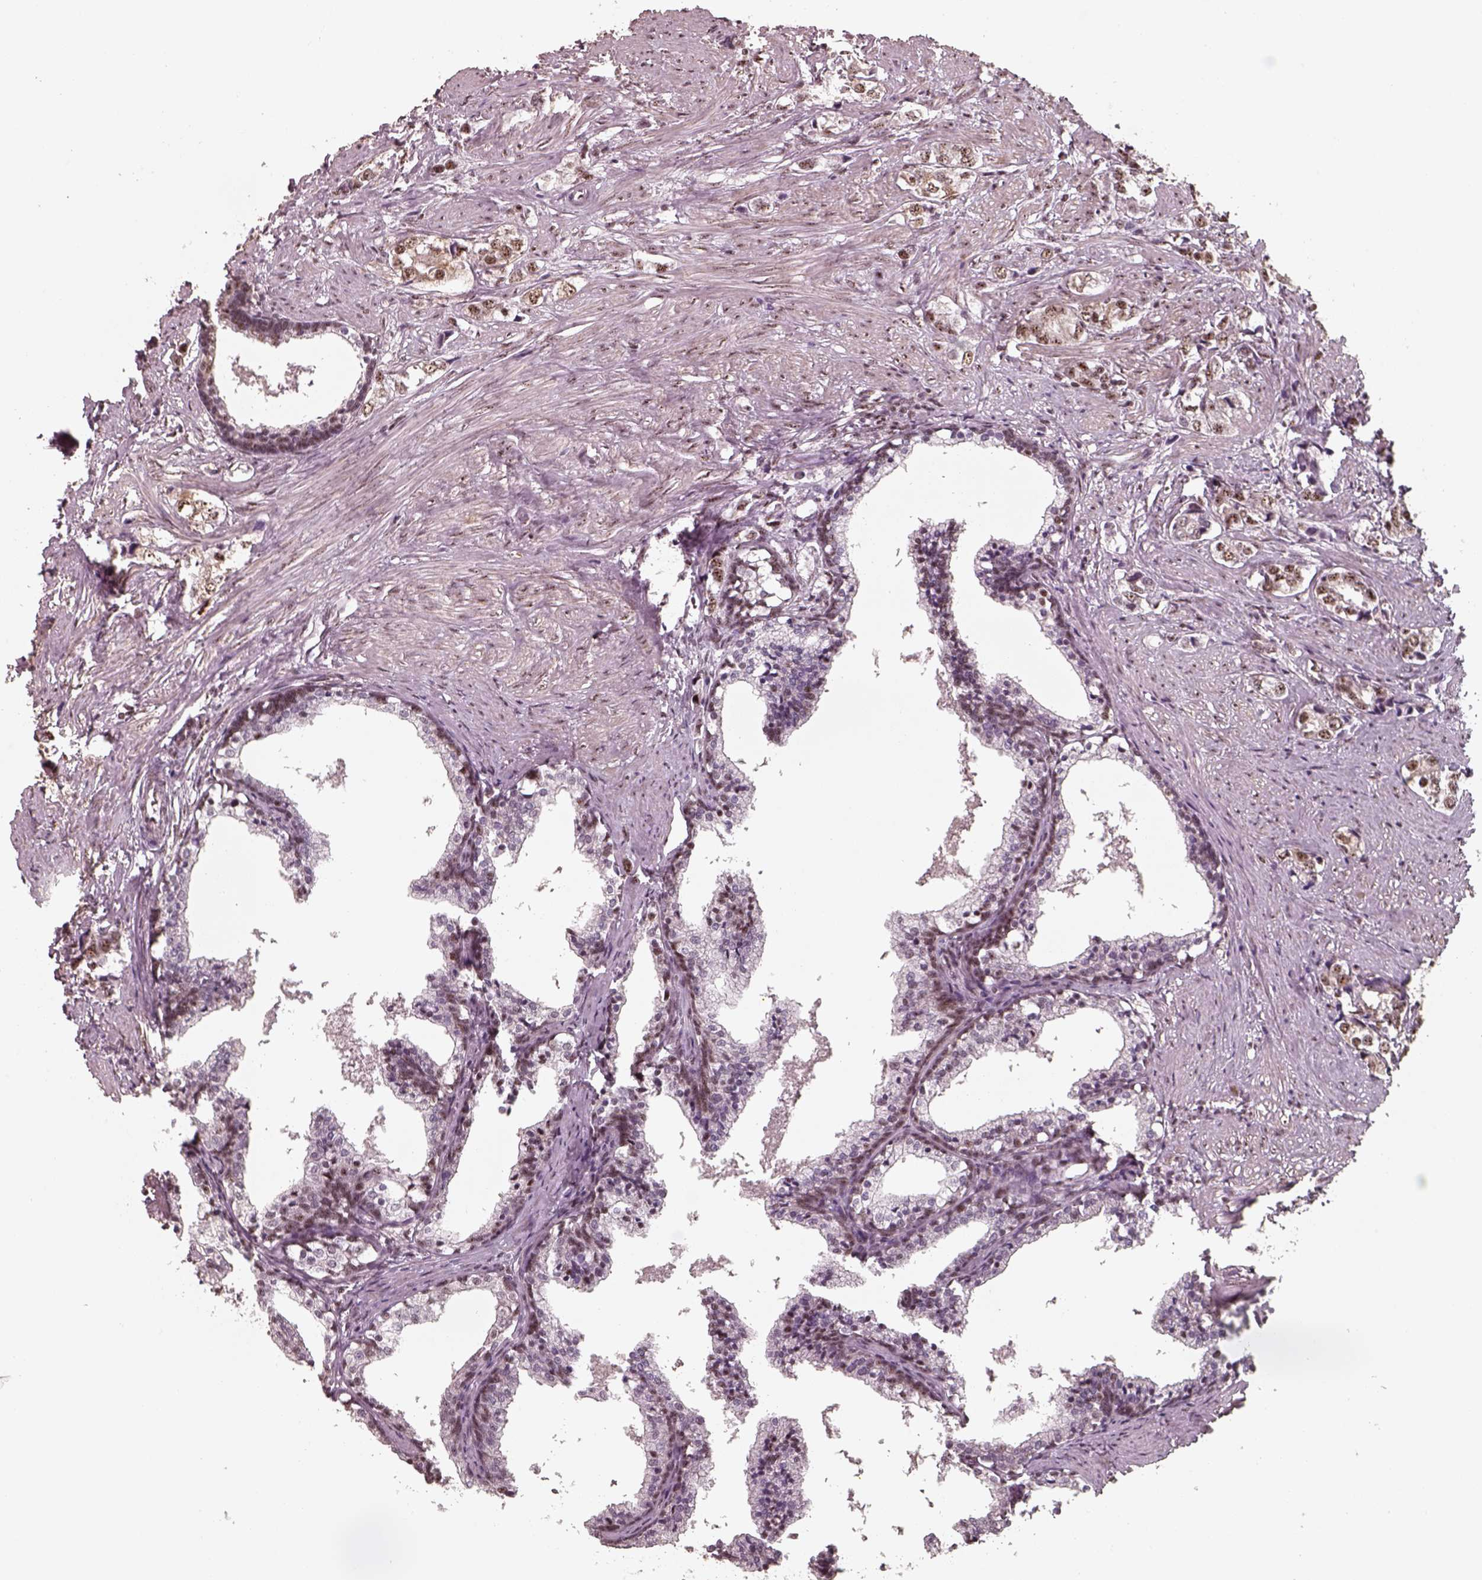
{"staining": {"intensity": "strong", "quantity": ">75%", "location": "nuclear"}, "tissue": "prostate cancer", "cell_type": "Tumor cells", "image_type": "cancer", "snomed": [{"axis": "morphology", "description": "Adenocarcinoma, NOS"}, {"axis": "topography", "description": "Prostate and seminal vesicle, NOS"}], "caption": "Strong nuclear positivity for a protein is identified in approximately >75% of tumor cells of adenocarcinoma (prostate) using immunohistochemistry (IHC).", "gene": "ATXN7L3", "patient": {"sex": "male", "age": 63}}